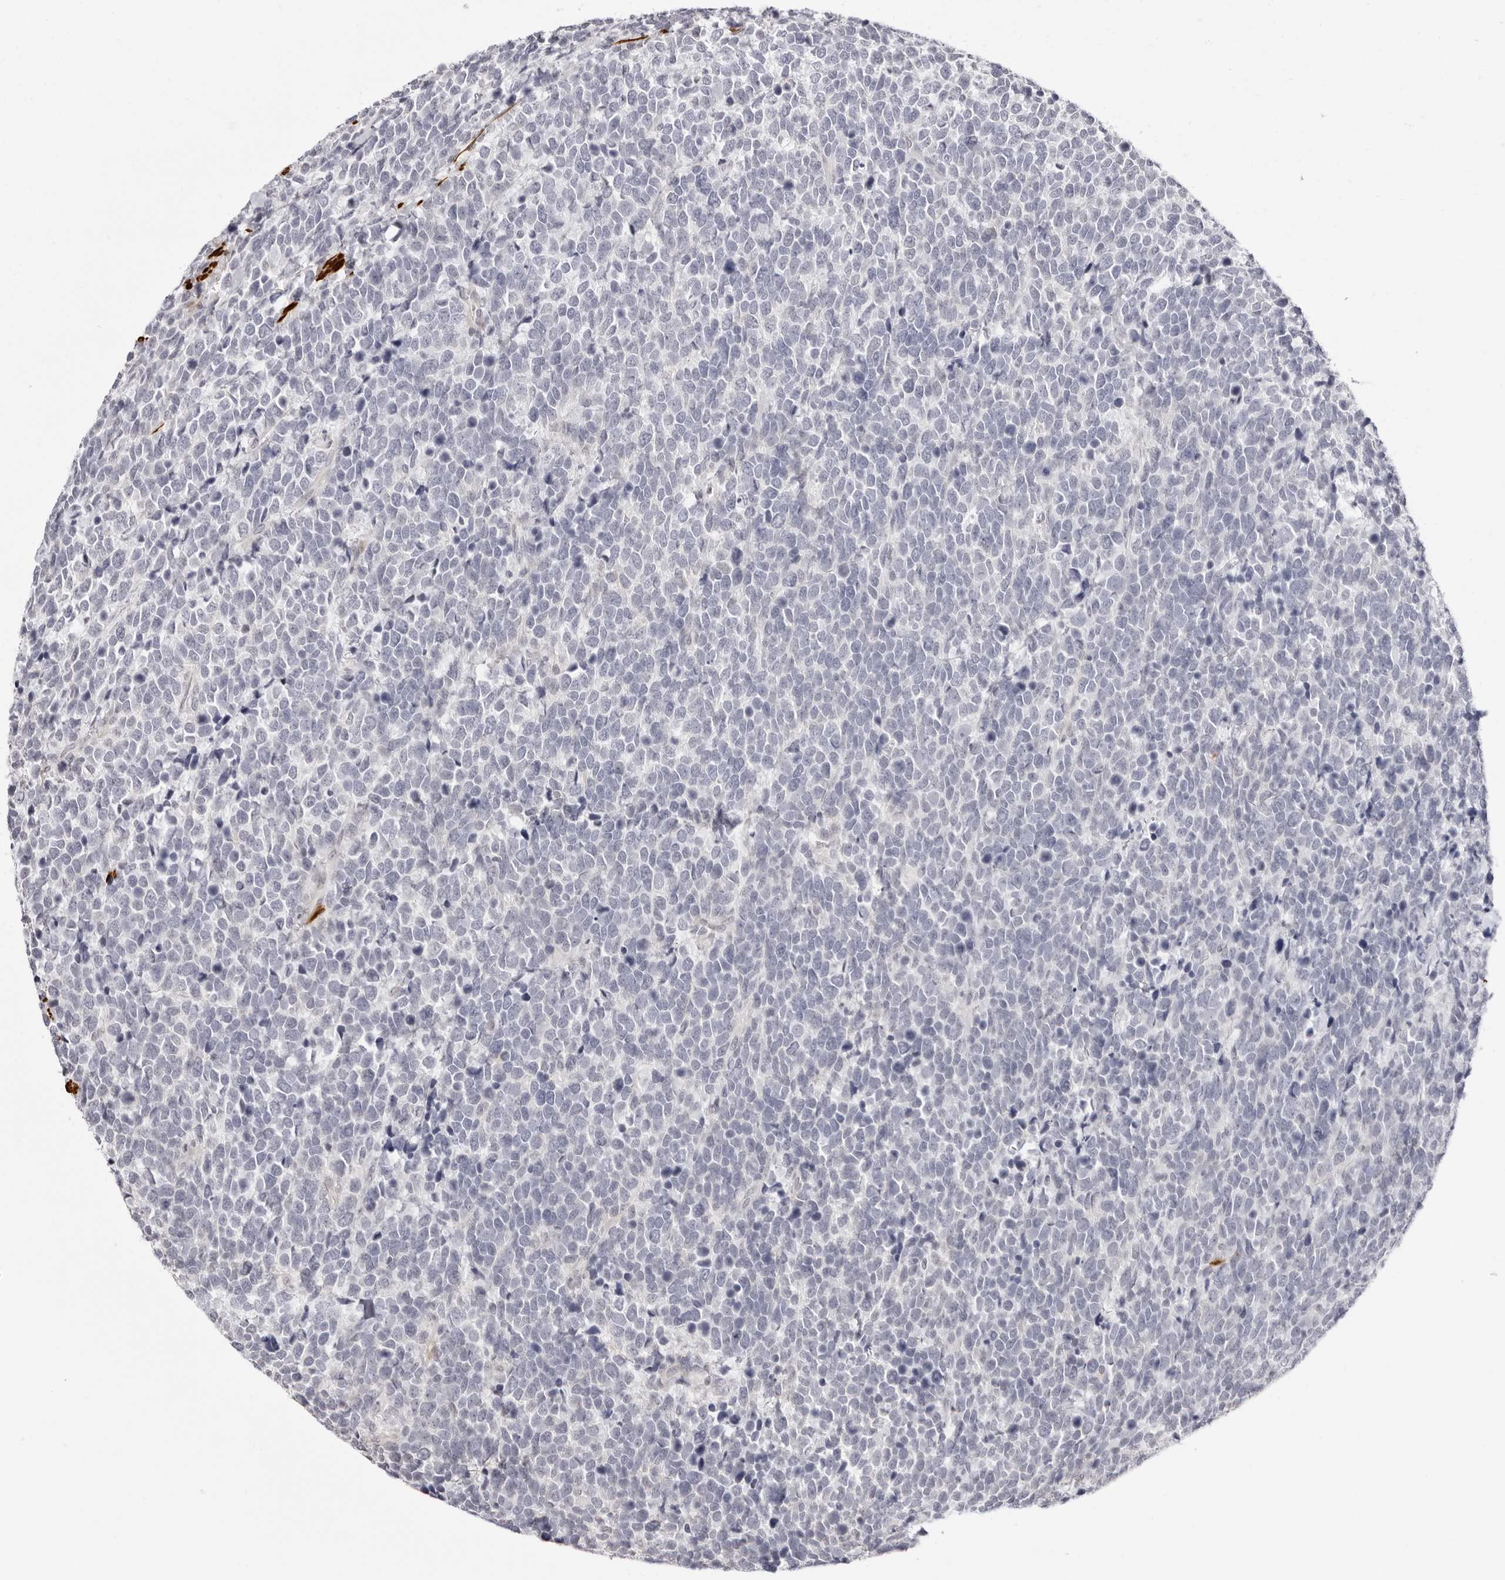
{"staining": {"intensity": "negative", "quantity": "none", "location": "none"}, "tissue": "urothelial cancer", "cell_type": "Tumor cells", "image_type": "cancer", "snomed": [{"axis": "morphology", "description": "Urothelial carcinoma, High grade"}, {"axis": "topography", "description": "Urinary bladder"}], "caption": "An IHC photomicrograph of urothelial cancer is shown. There is no staining in tumor cells of urothelial cancer.", "gene": "UNK", "patient": {"sex": "female", "age": 82}}